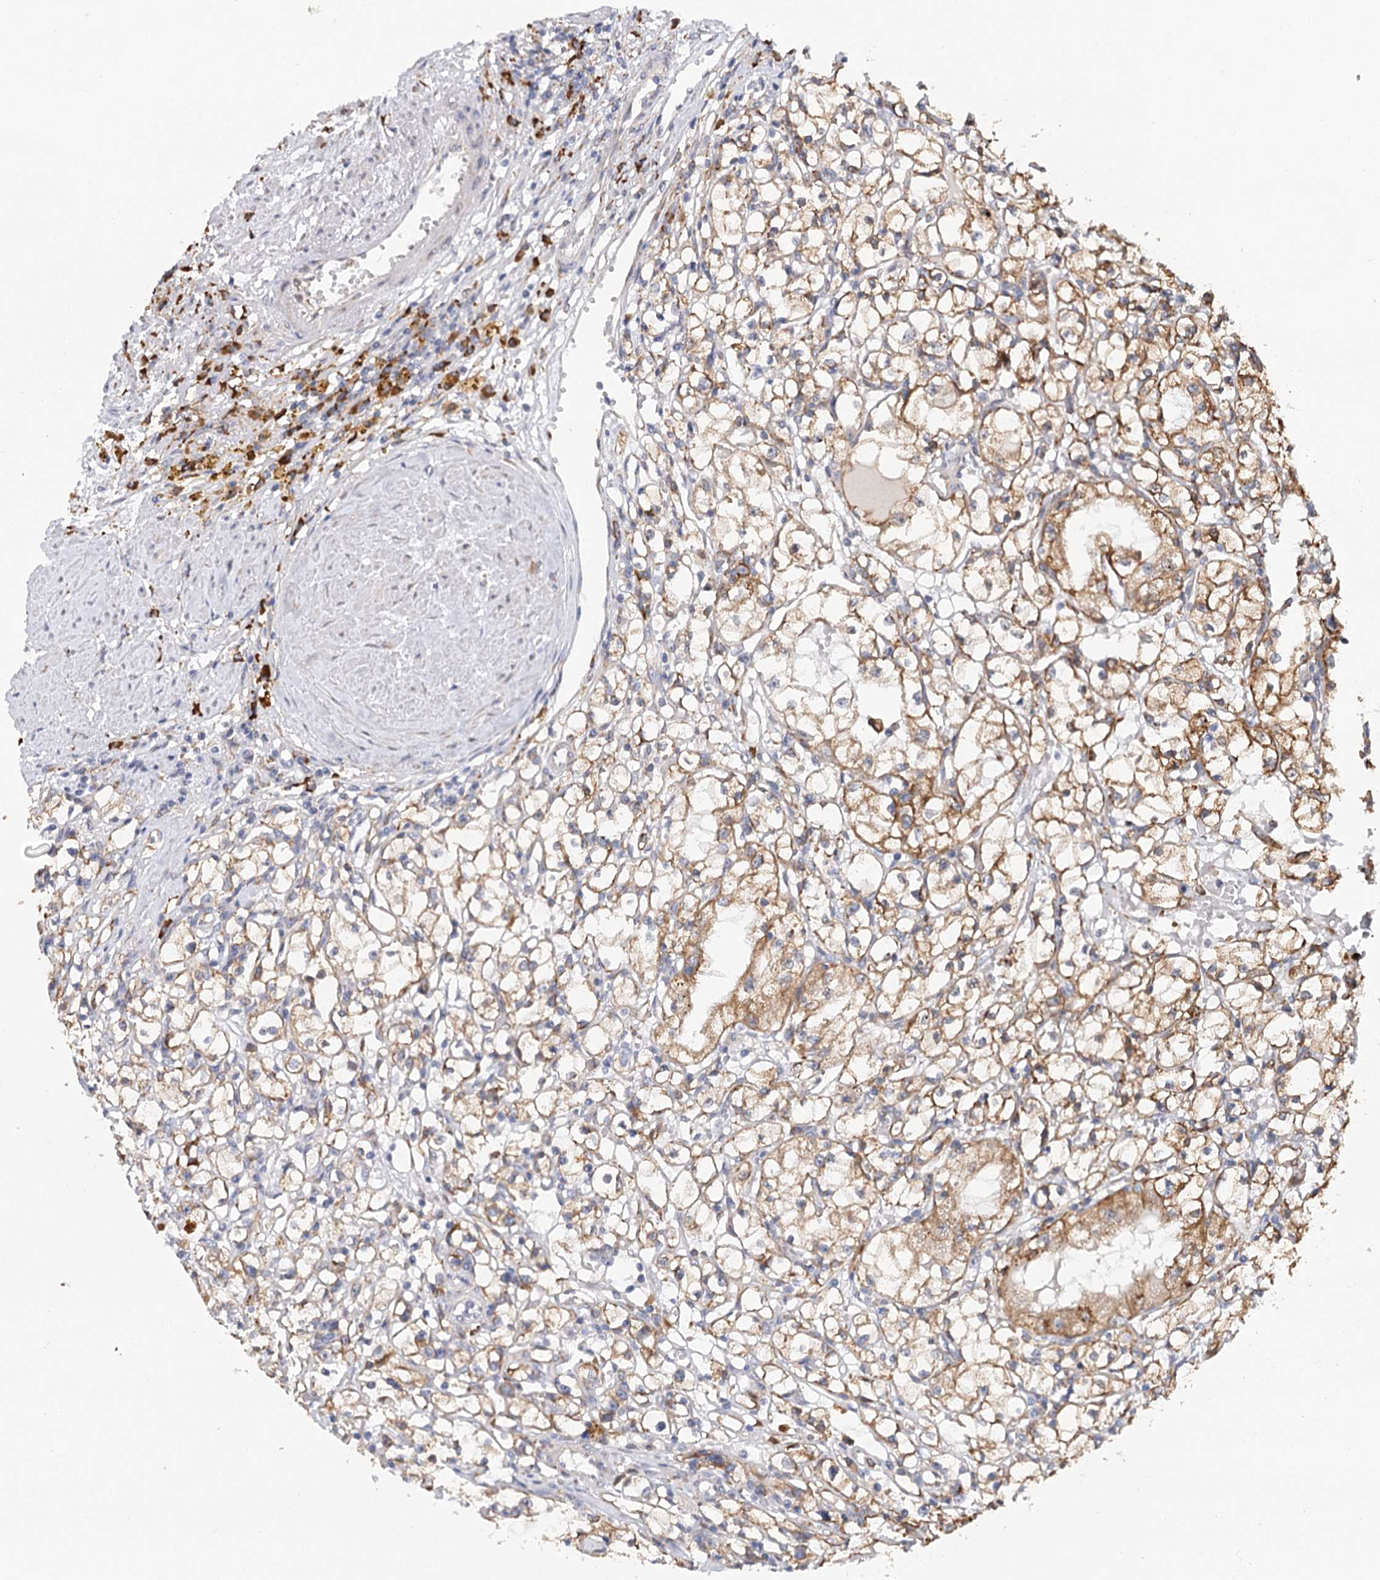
{"staining": {"intensity": "strong", "quantity": "25%-75%", "location": "cytoplasmic/membranous"}, "tissue": "renal cancer", "cell_type": "Tumor cells", "image_type": "cancer", "snomed": [{"axis": "morphology", "description": "Adenocarcinoma, NOS"}, {"axis": "topography", "description": "Kidney"}], "caption": "High-power microscopy captured an IHC image of renal adenocarcinoma, revealing strong cytoplasmic/membranous expression in approximately 25%-75% of tumor cells. (Stains: DAB (3,3'-diaminobenzidine) in brown, nuclei in blue, Microscopy: brightfield microscopy at high magnification).", "gene": "VEGFA", "patient": {"sex": "male", "age": 56}}